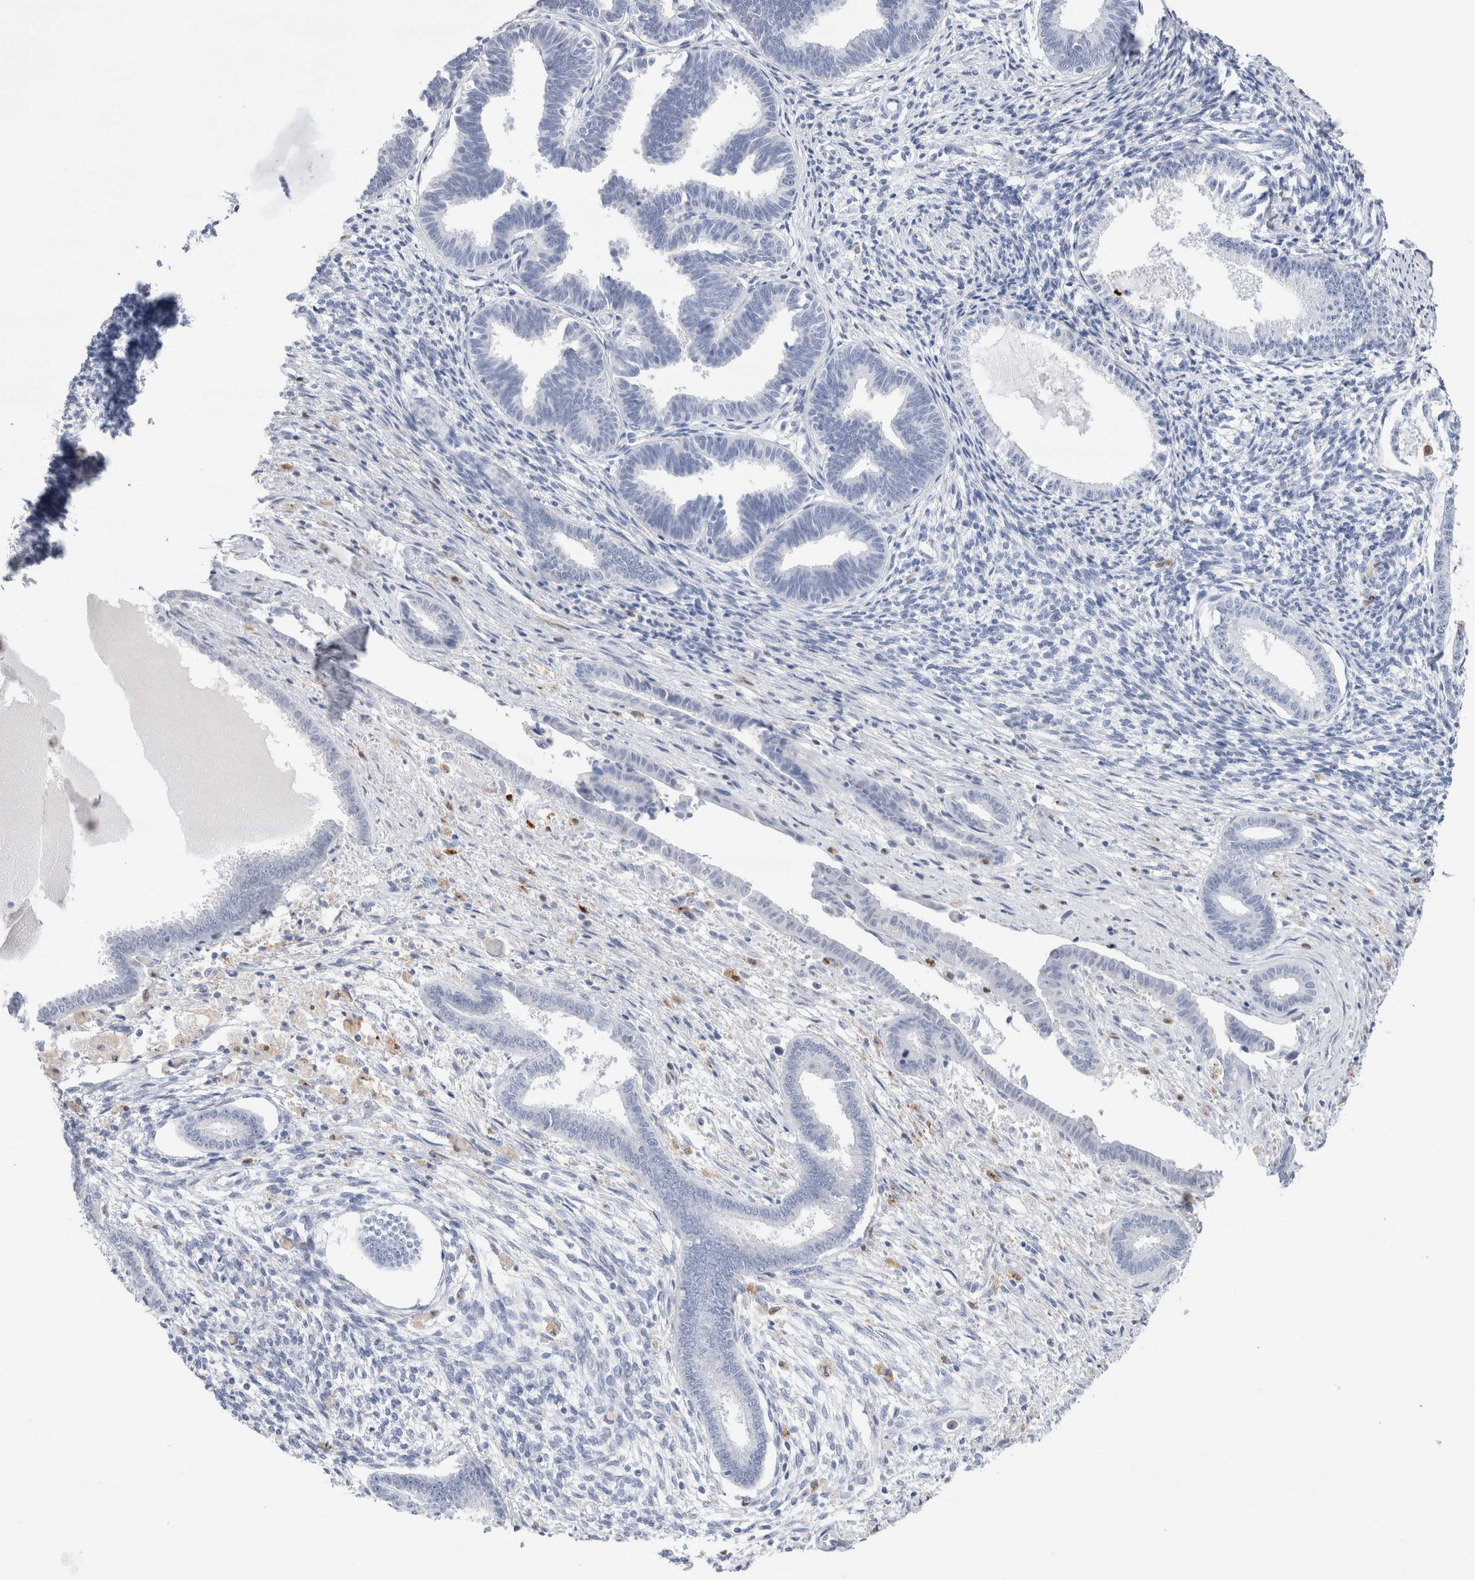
{"staining": {"intensity": "negative", "quantity": "none", "location": "none"}, "tissue": "endometrium", "cell_type": "Cells in endometrial stroma", "image_type": "normal", "snomed": [{"axis": "morphology", "description": "Normal tissue, NOS"}, {"axis": "topography", "description": "Endometrium"}], "caption": "Cells in endometrial stroma show no significant staining in unremarkable endometrium. (Brightfield microscopy of DAB (3,3'-diaminobenzidine) IHC at high magnification).", "gene": "SLC10A5", "patient": {"sex": "female", "age": 56}}